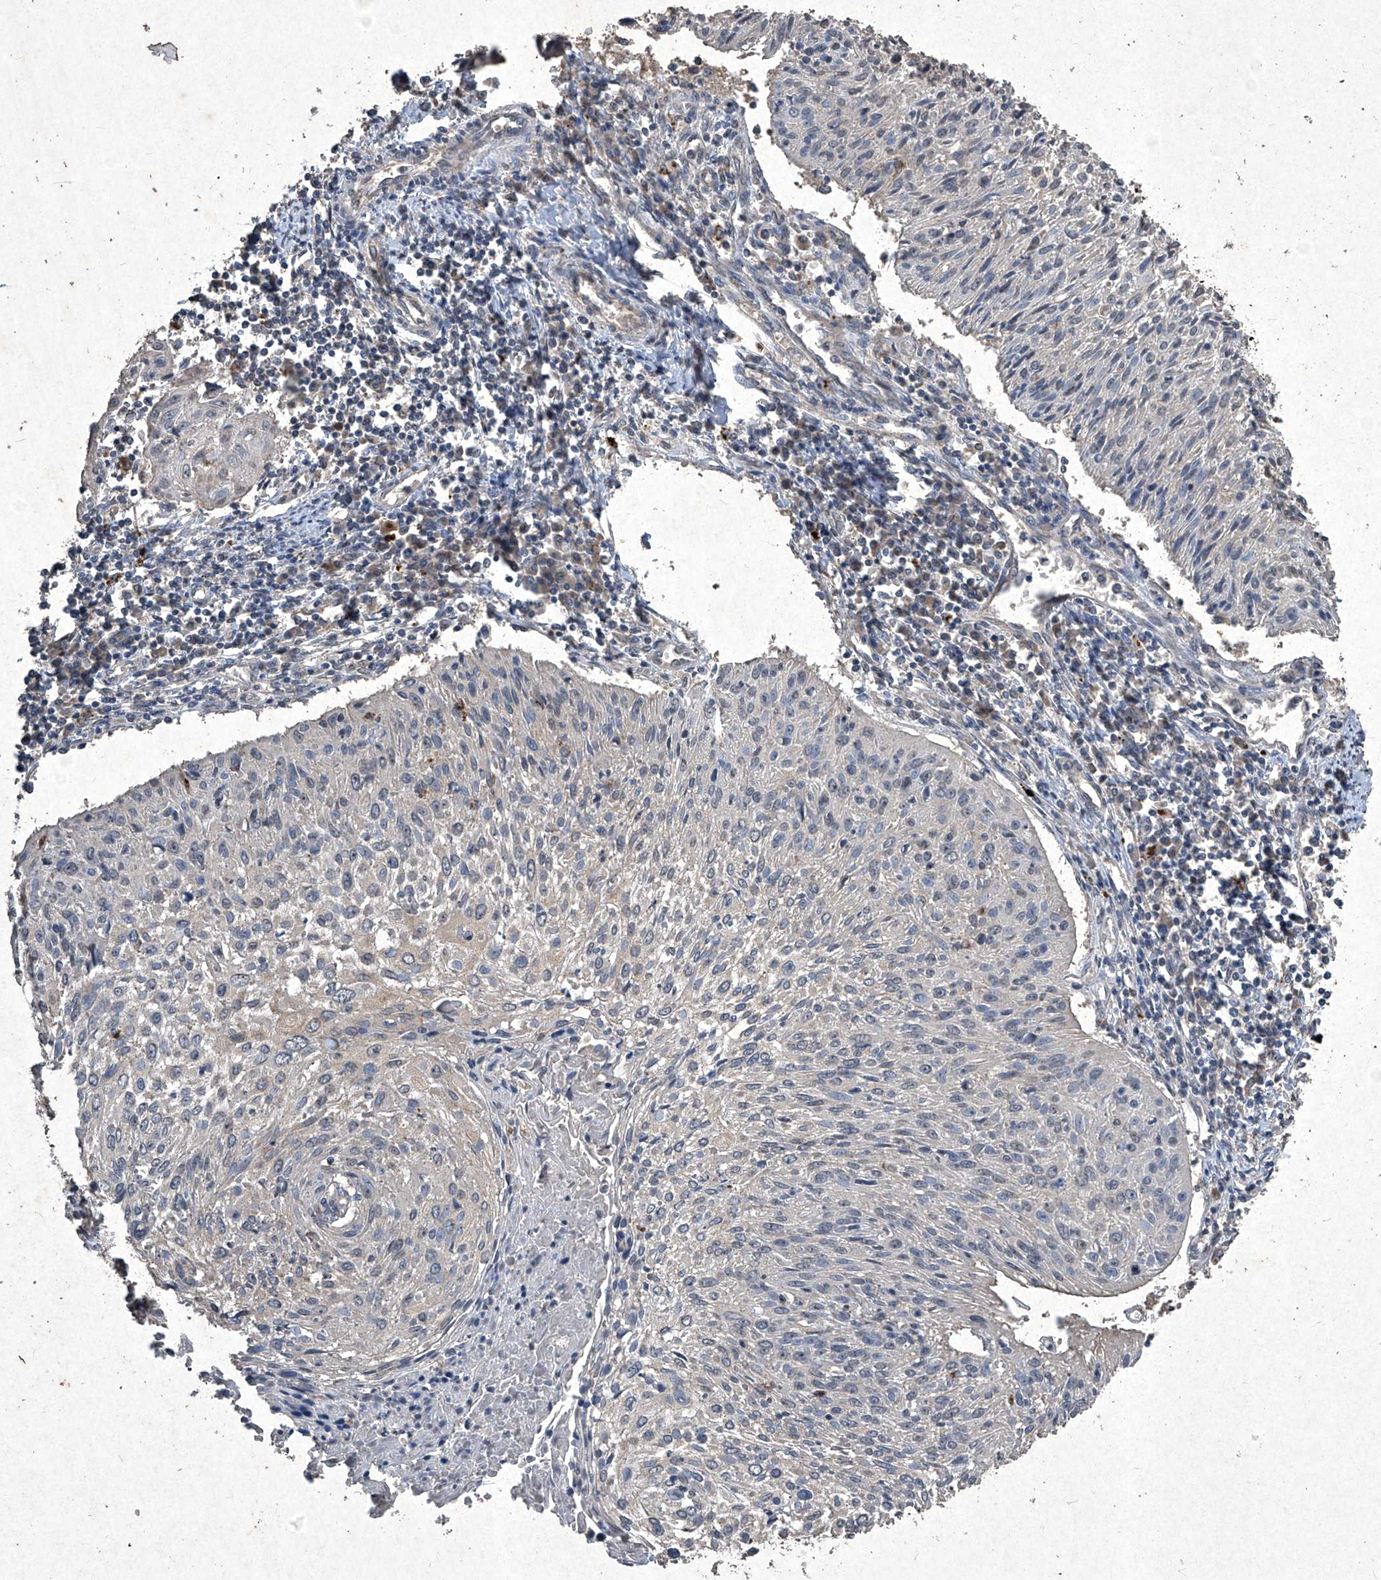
{"staining": {"intensity": "negative", "quantity": "none", "location": "none"}, "tissue": "cervical cancer", "cell_type": "Tumor cells", "image_type": "cancer", "snomed": [{"axis": "morphology", "description": "Squamous cell carcinoma, NOS"}, {"axis": "topography", "description": "Cervix"}], "caption": "Squamous cell carcinoma (cervical) was stained to show a protein in brown. There is no significant expression in tumor cells.", "gene": "MED16", "patient": {"sex": "female", "age": 51}}